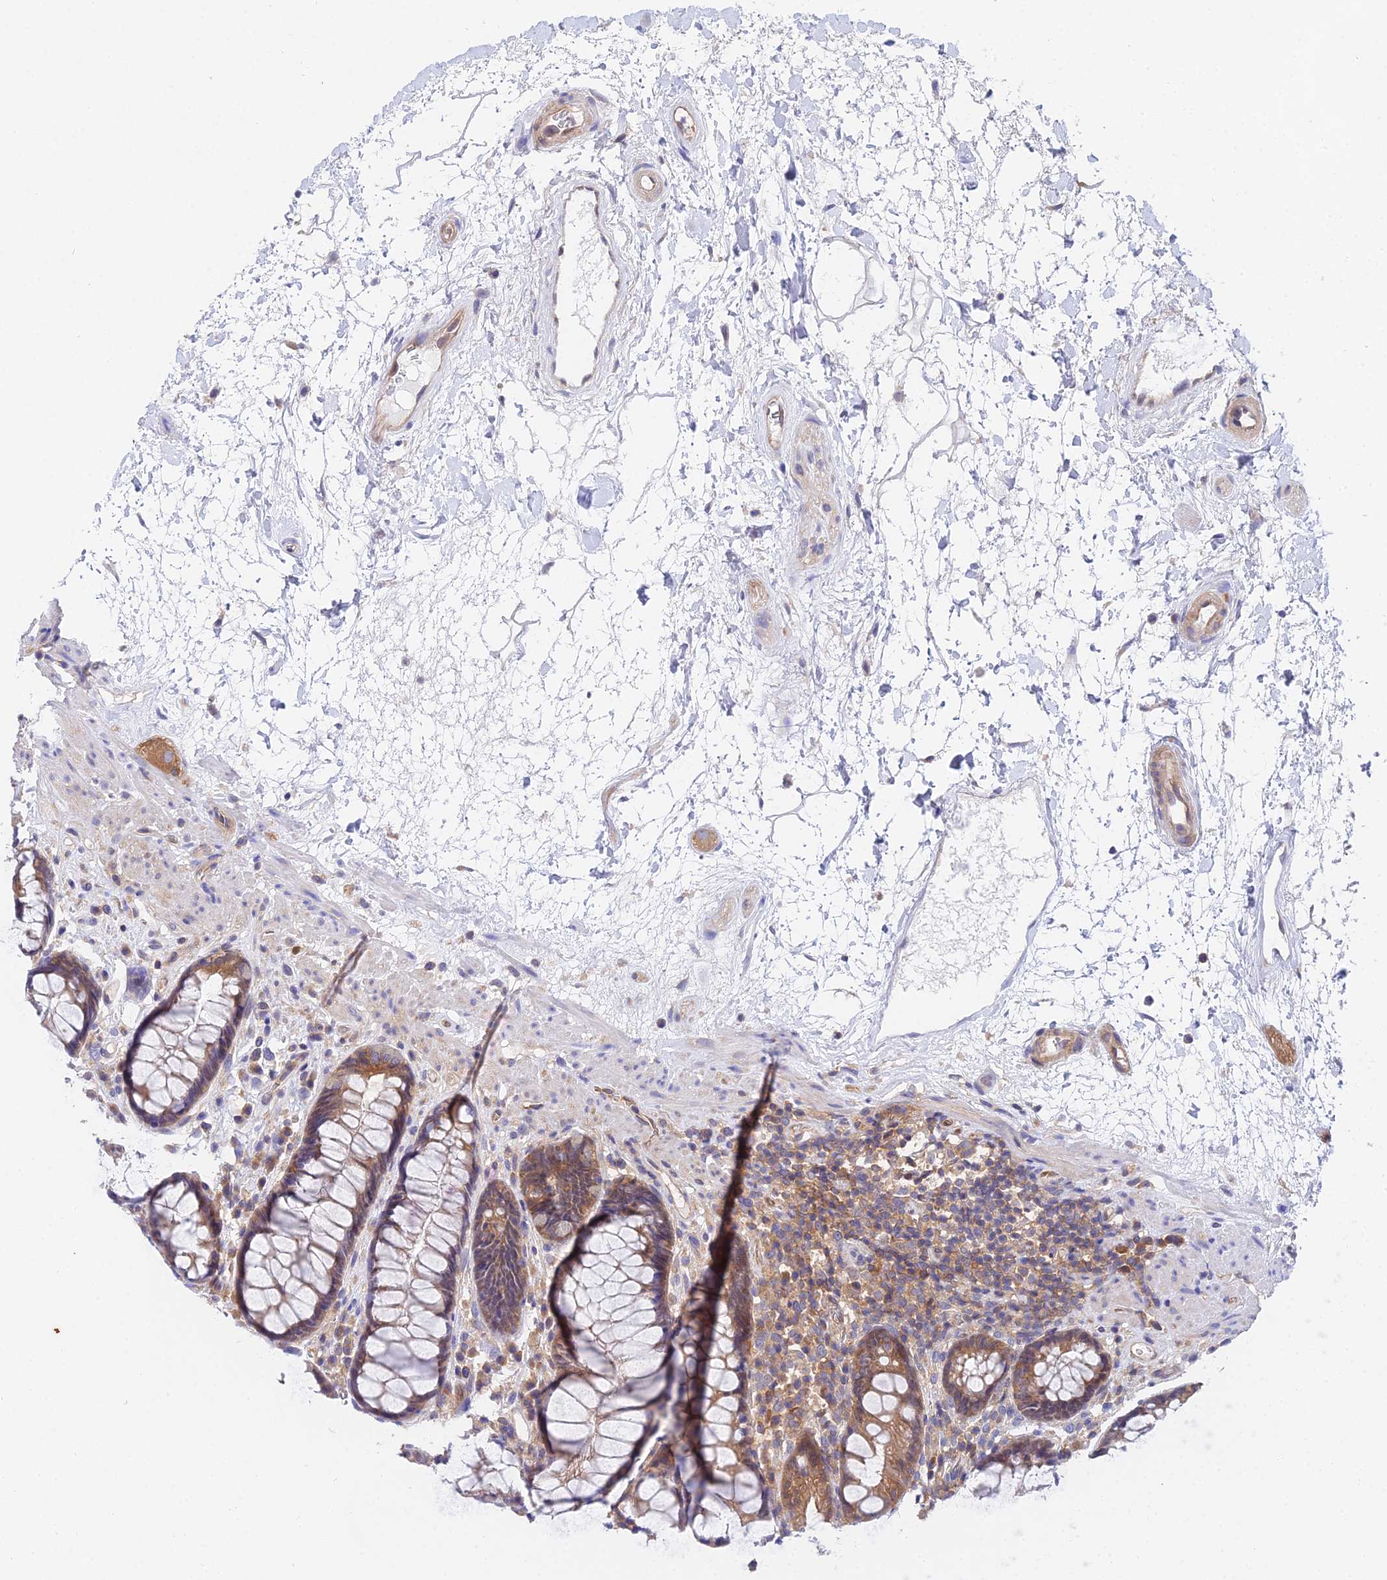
{"staining": {"intensity": "moderate", "quantity": ">75%", "location": "cytoplasmic/membranous"}, "tissue": "rectum", "cell_type": "Glandular cells", "image_type": "normal", "snomed": [{"axis": "morphology", "description": "Normal tissue, NOS"}, {"axis": "topography", "description": "Rectum"}], "caption": "An image of human rectum stained for a protein reveals moderate cytoplasmic/membranous brown staining in glandular cells. The staining is performed using DAB (3,3'-diaminobenzidine) brown chromogen to label protein expression. The nuclei are counter-stained blue using hematoxylin.", "gene": "PPP2R2A", "patient": {"sex": "male", "age": 64}}